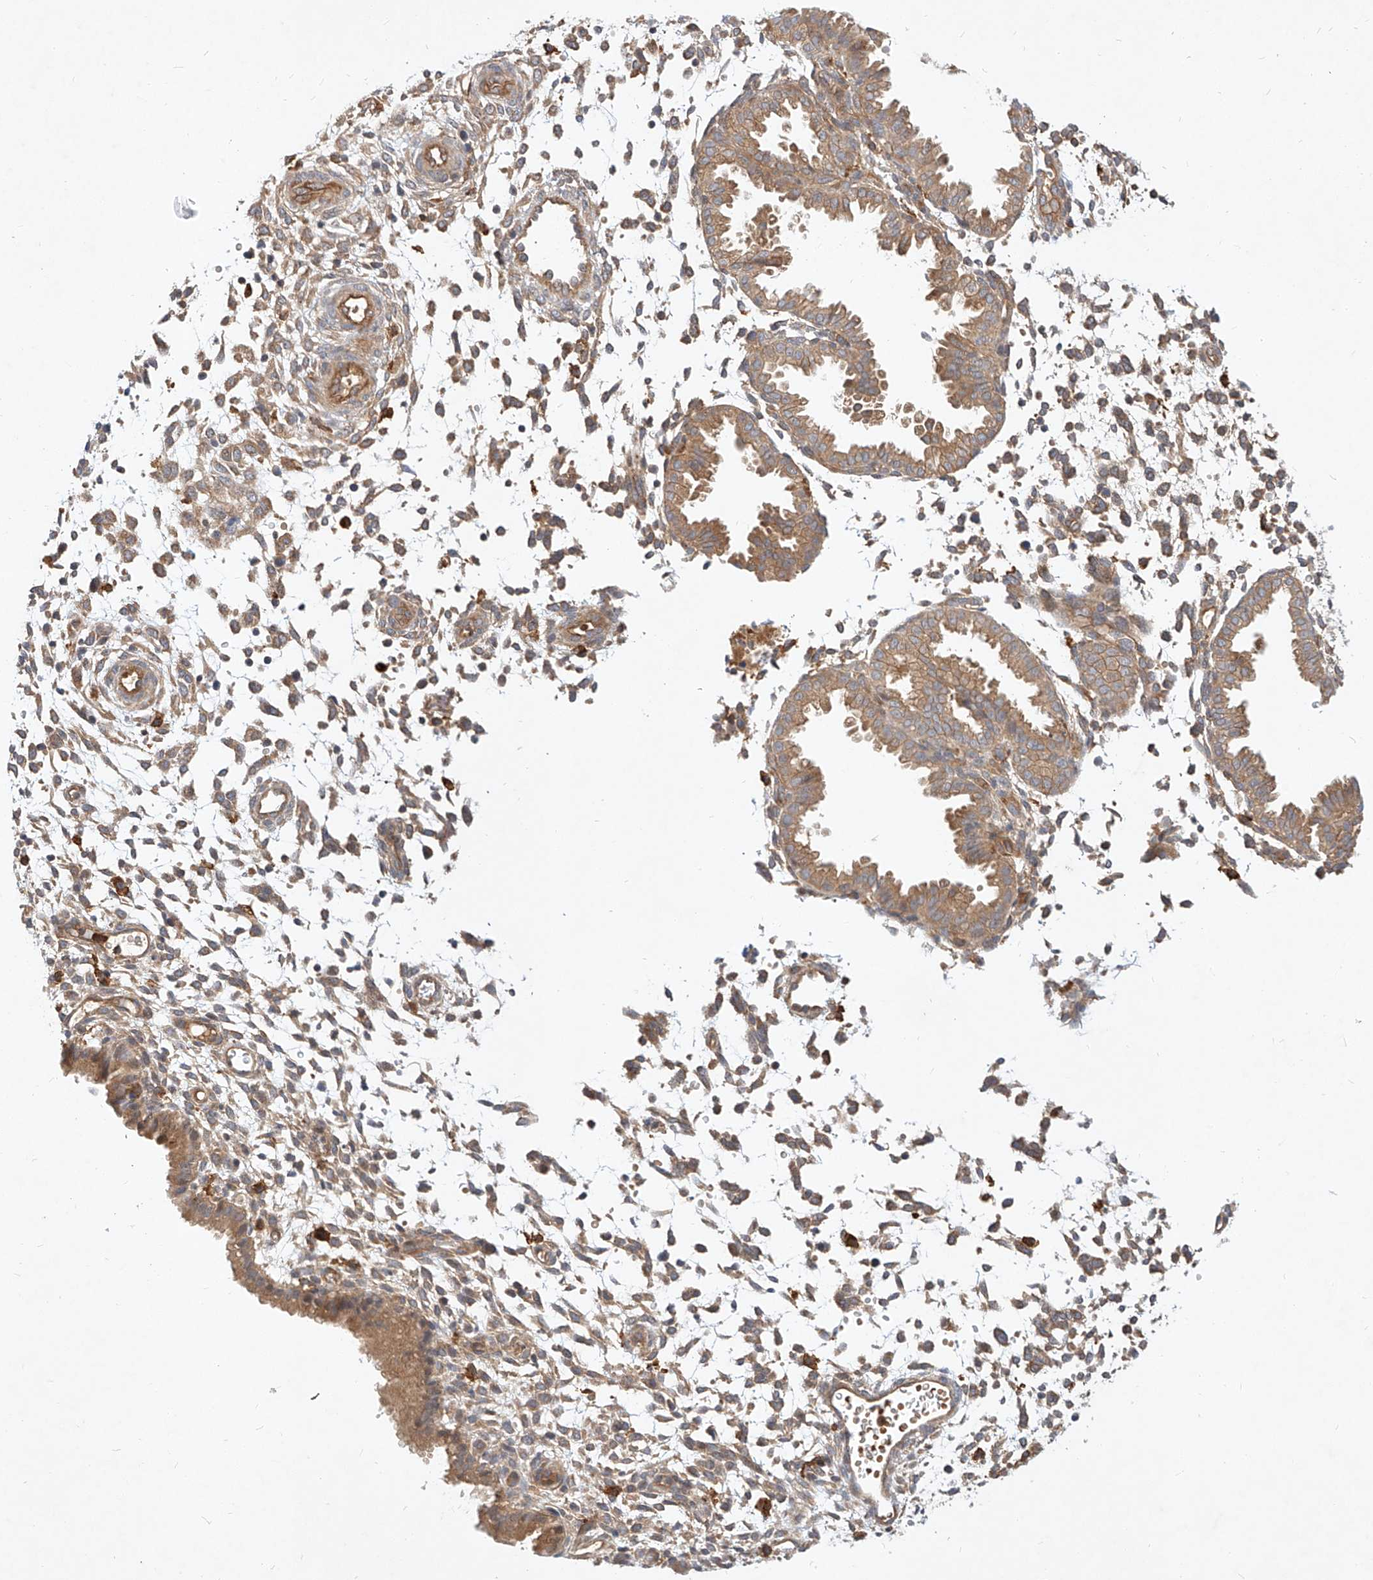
{"staining": {"intensity": "moderate", "quantity": "<25%", "location": "cytoplasmic/membranous"}, "tissue": "endometrium", "cell_type": "Cells in endometrial stroma", "image_type": "normal", "snomed": [{"axis": "morphology", "description": "Normal tissue, NOS"}, {"axis": "topography", "description": "Endometrium"}], "caption": "Immunohistochemical staining of unremarkable endometrium reveals <25% levels of moderate cytoplasmic/membranous protein positivity in approximately <25% of cells in endometrial stroma.", "gene": "NFAM1", "patient": {"sex": "female", "age": 33}}